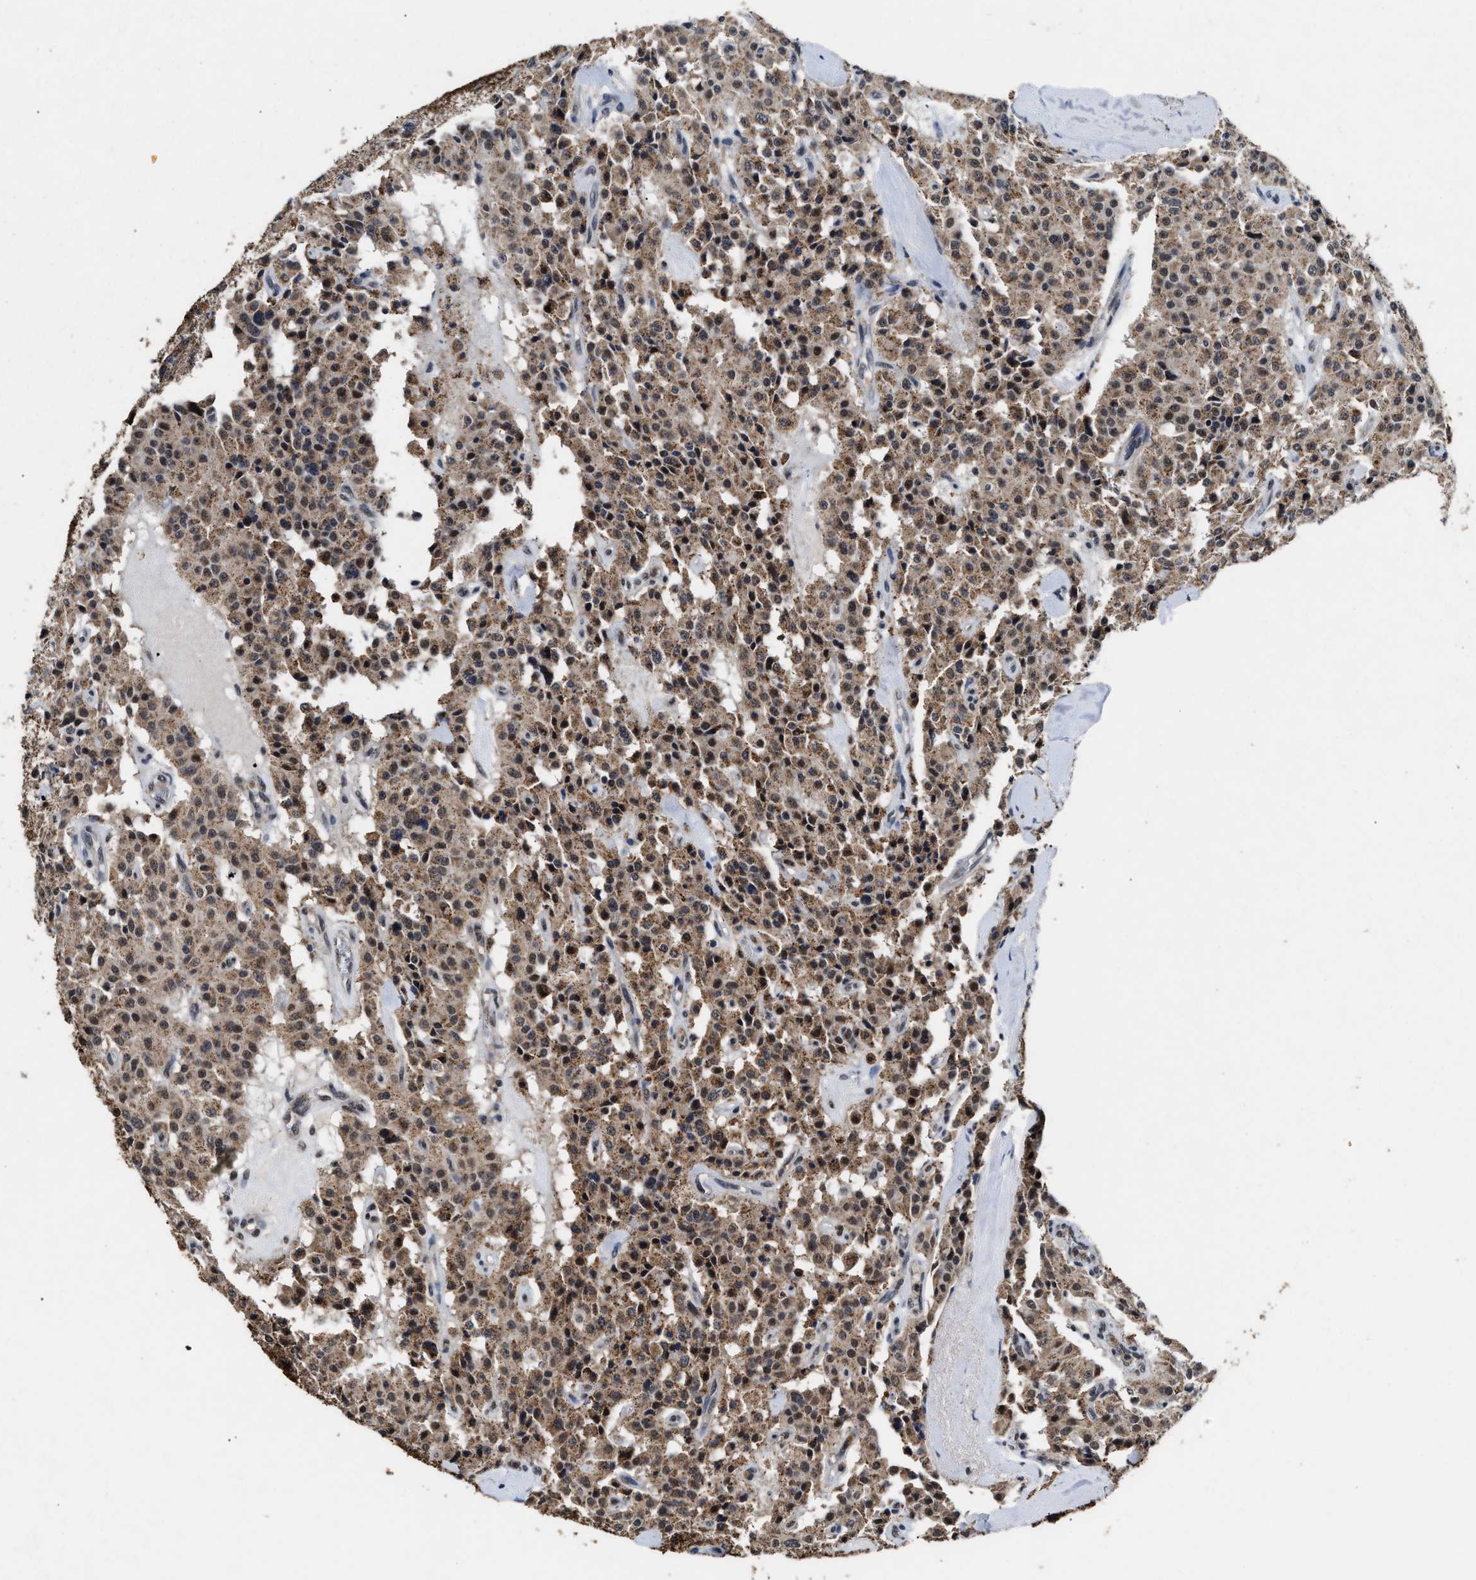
{"staining": {"intensity": "moderate", "quantity": ">75%", "location": "cytoplasmic/membranous,nuclear"}, "tissue": "carcinoid", "cell_type": "Tumor cells", "image_type": "cancer", "snomed": [{"axis": "morphology", "description": "Carcinoid, malignant, NOS"}, {"axis": "topography", "description": "Lung"}], "caption": "There is medium levels of moderate cytoplasmic/membranous and nuclear positivity in tumor cells of carcinoid (malignant), as demonstrated by immunohistochemical staining (brown color).", "gene": "ACOX1", "patient": {"sex": "male", "age": 30}}